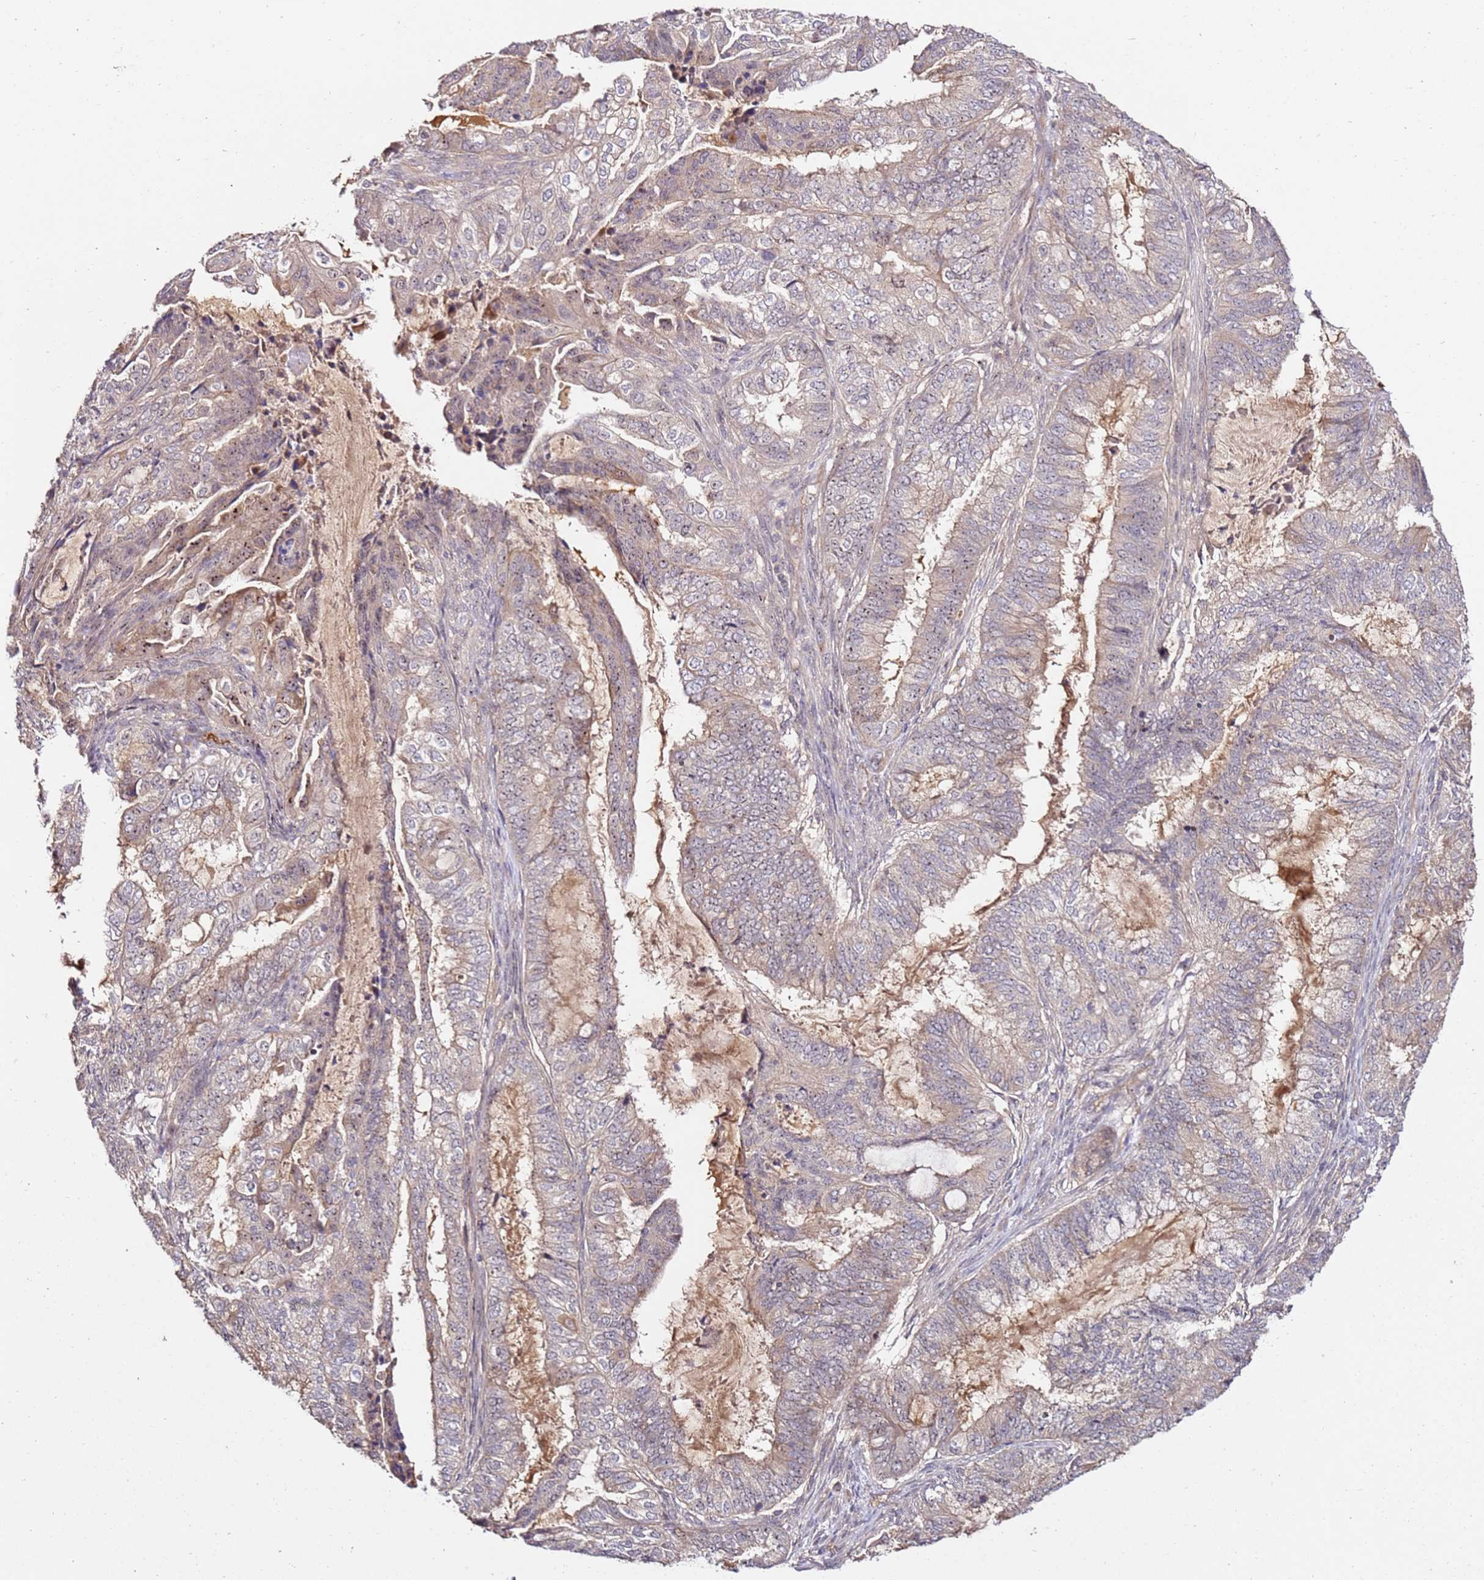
{"staining": {"intensity": "weak", "quantity": "<25%", "location": "cytoplasmic/membranous,nuclear"}, "tissue": "endometrial cancer", "cell_type": "Tumor cells", "image_type": "cancer", "snomed": [{"axis": "morphology", "description": "Adenocarcinoma, NOS"}, {"axis": "topography", "description": "Endometrium"}], "caption": "Tumor cells are negative for protein expression in human endometrial cancer. (DAB immunohistochemistry visualized using brightfield microscopy, high magnification).", "gene": "DDX27", "patient": {"sex": "female", "age": 51}}